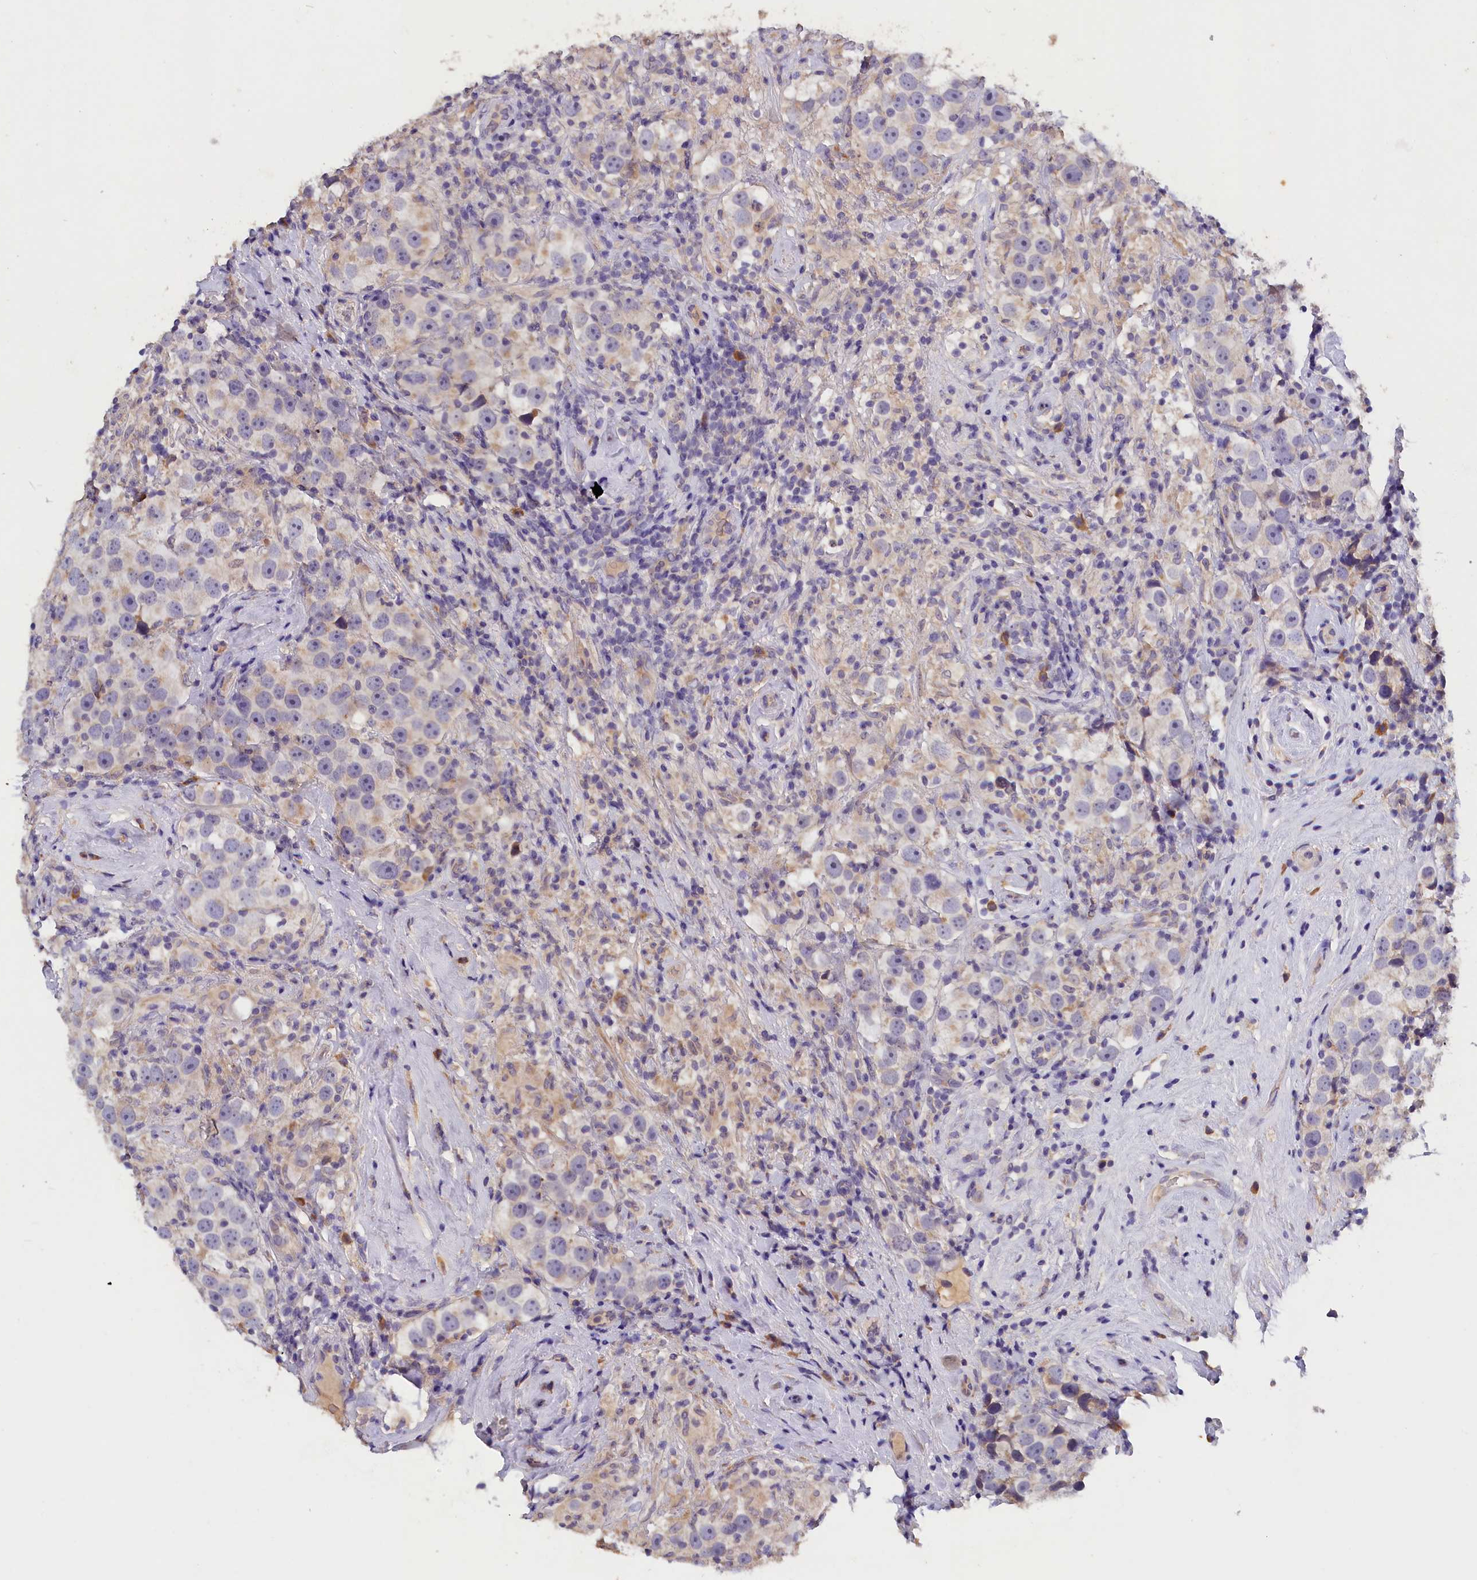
{"staining": {"intensity": "weak", "quantity": "<25%", "location": "cytoplasmic/membranous"}, "tissue": "testis cancer", "cell_type": "Tumor cells", "image_type": "cancer", "snomed": [{"axis": "morphology", "description": "Seminoma, NOS"}, {"axis": "topography", "description": "Testis"}], "caption": "Tumor cells show no significant protein staining in testis cancer. Nuclei are stained in blue.", "gene": "ST7L", "patient": {"sex": "male", "age": 49}}